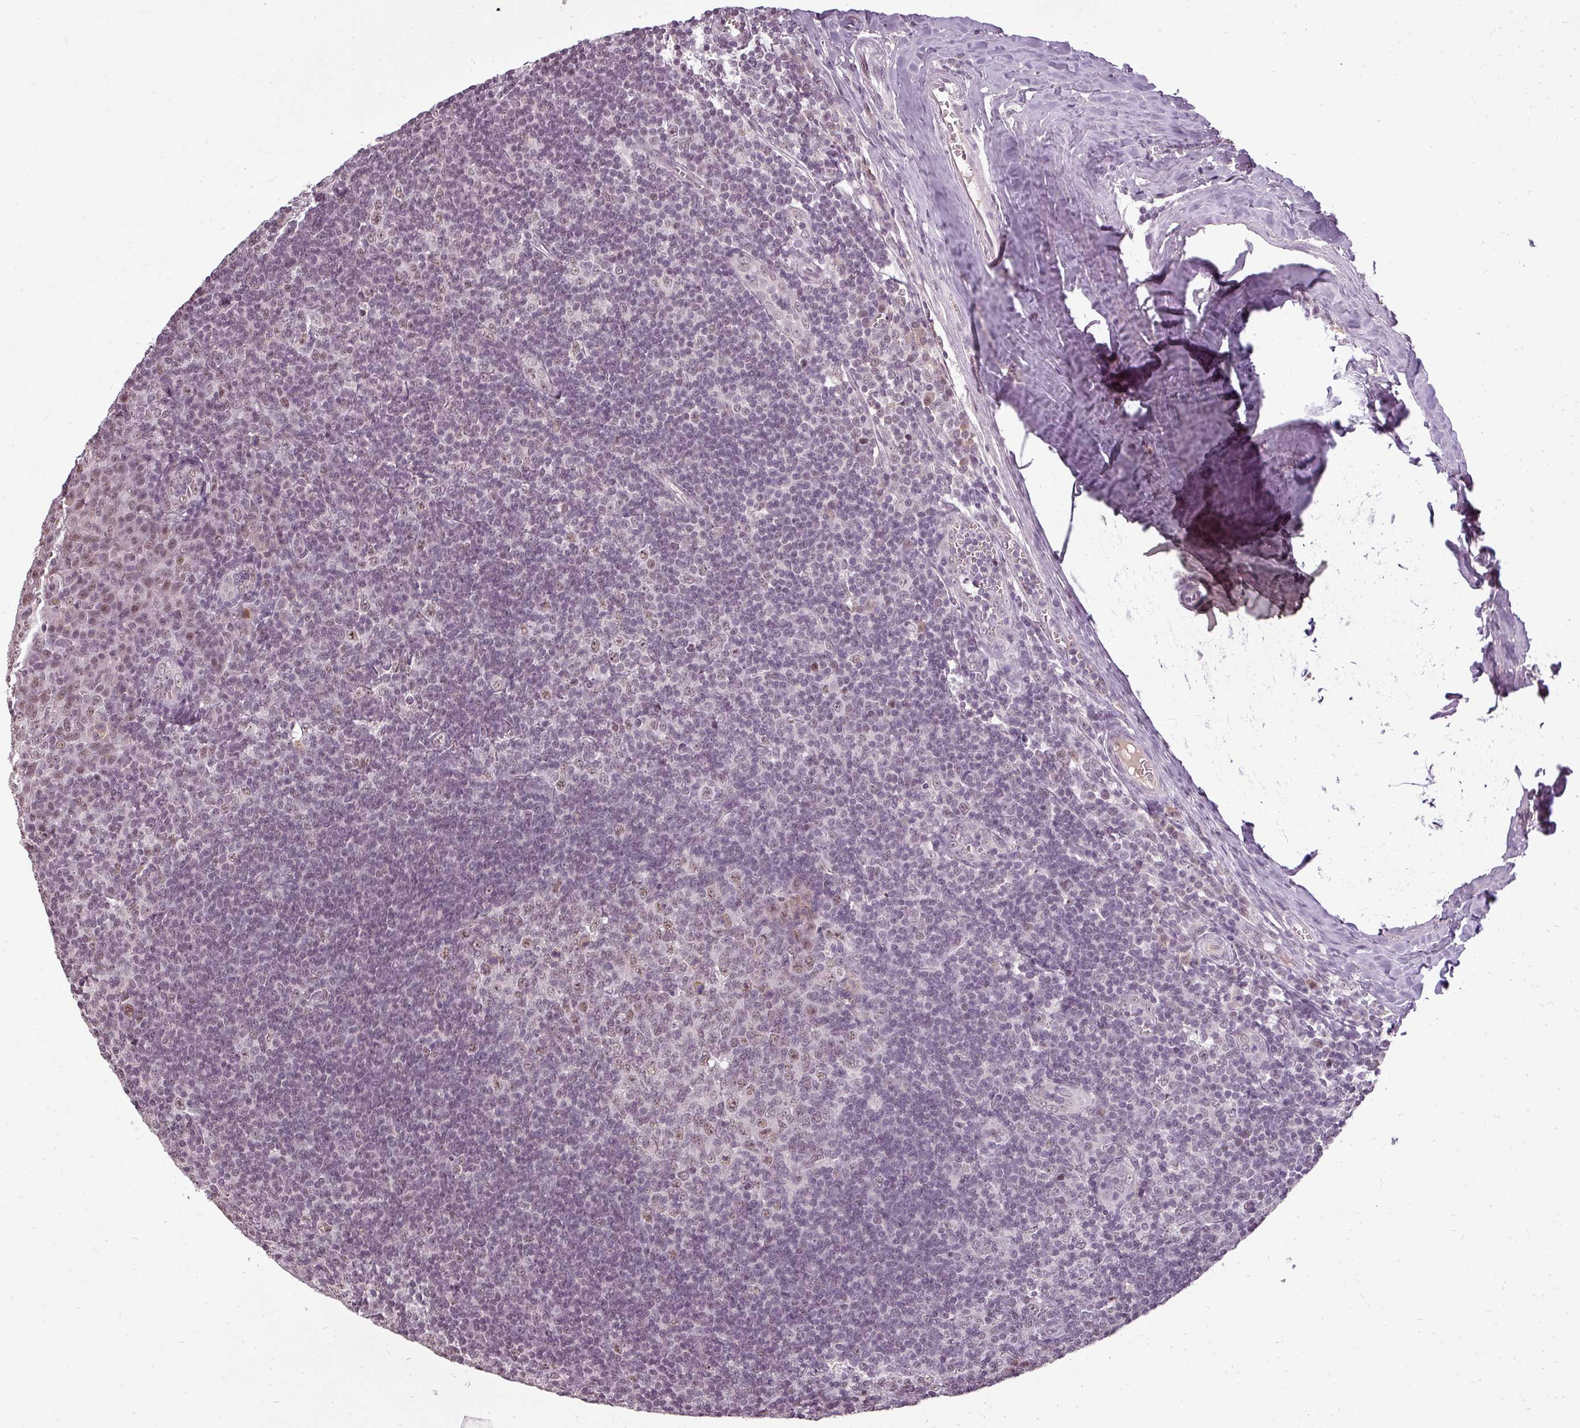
{"staining": {"intensity": "moderate", "quantity": "25%-75%", "location": "nuclear"}, "tissue": "tonsil", "cell_type": "Germinal center cells", "image_type": "normal", "snomed": [{"axis": "morphology", "description": "Normal tissue, NOS"}, {"axis": "topography", "description": "Tonsil"}], "caption": "Immunohistochemistry of unremarkable tonsil shows medium levels of moderate nuclear positivity in approximately 25%-75% of germinal center cells. Nuclei are stained in blue.", "gene": "BCAS3", "patient": {"sex": "male", "age": 27}}